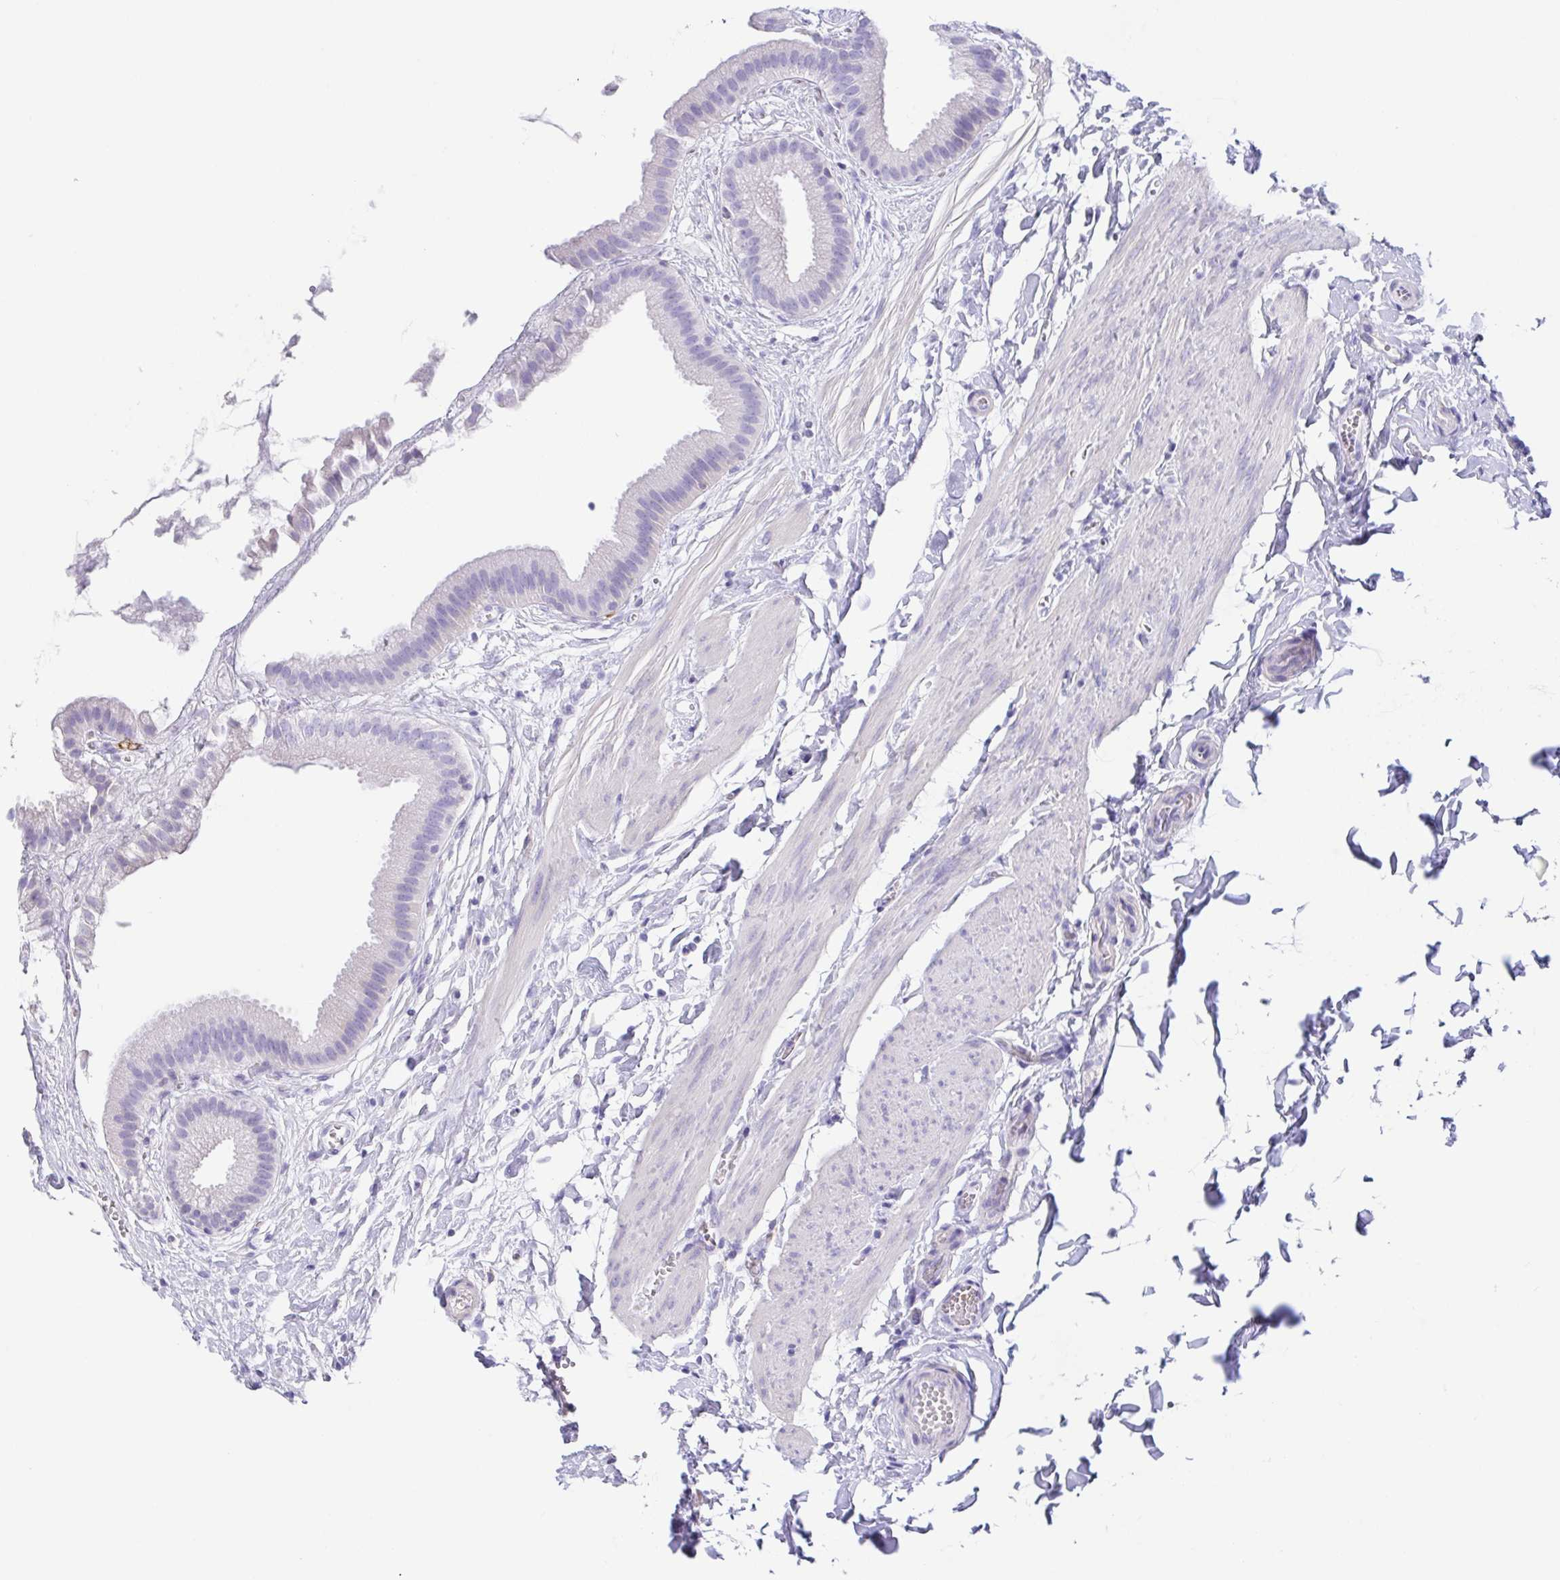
{"staining": {"intensity": "negative", "quantity": "none", "location": "none"}, "tissue": "gallbladder", "cell_type": "Glandular cells", "image_type": "normal", "snomed": [{"axis": "morphology", "description": "Normal tissue, NOS"}, {"axis": "topography", "description": "Gallbladder"}], "caption": "Normal gallbladder was stained to show a protein in brown. There is no significant positivity in glandular cells. The staining was performed using DAB (3,3'-diaminobenzidine) to visualize the protein expression in brown, while the nuclei were stained in blue with hematoxylin (Magnification: 20x).", "gene": "ARPP21", "patient": {"sex": "female", "age": 63}}